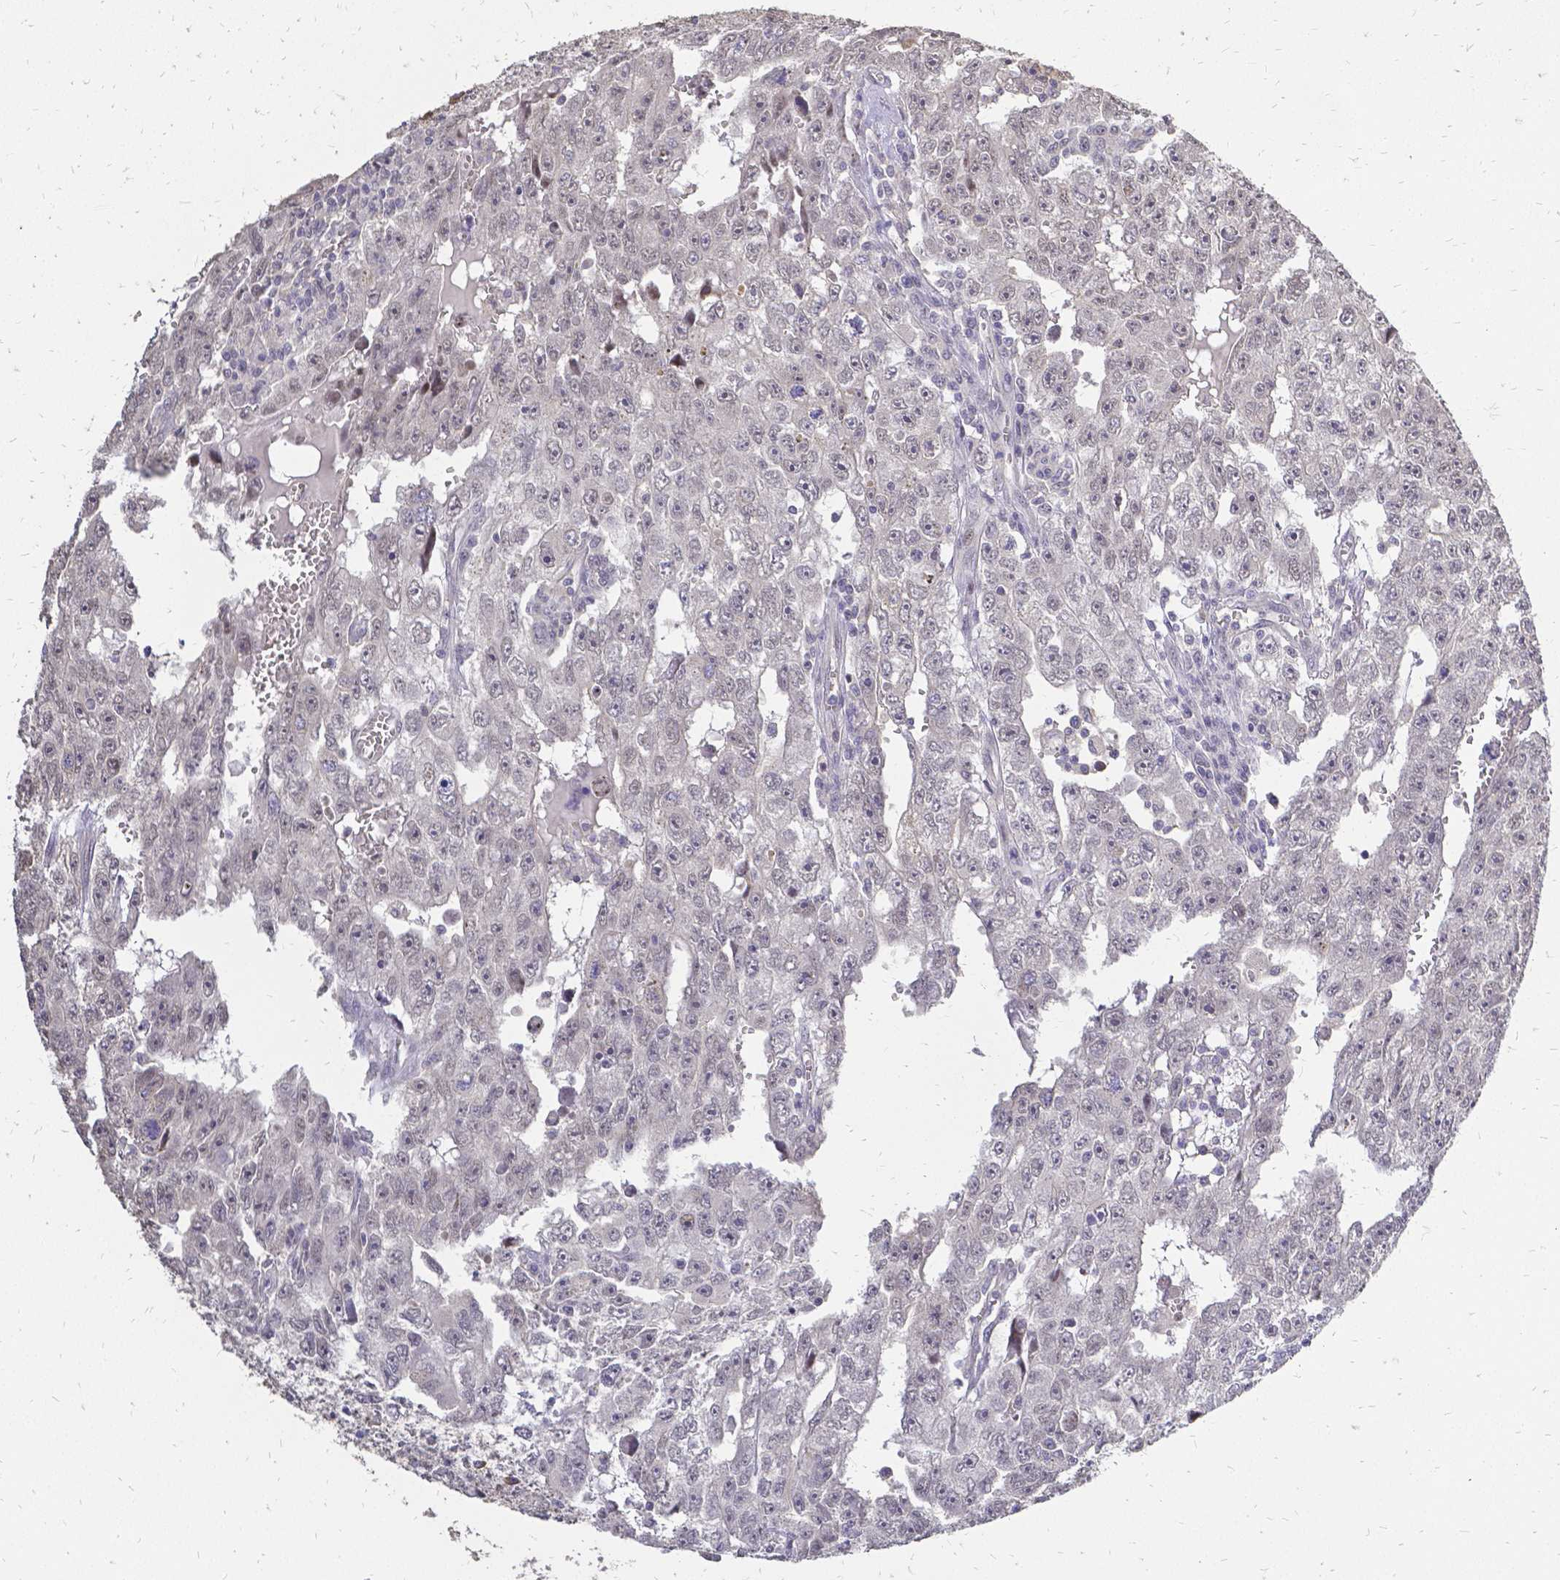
{"staining": {"intensity": "negative", "quantity": "none", "location": "none"}, "tissue": "testis cancer", "cell_type": "Tumor cells", "image_type": "cancer", "snomed": [{"axis": "morphology", "description": "Carcinoma, Embryonal, NOS"}, {"axis": "topography", "description": "Testis"}], "caption": "This is a image of immunohistochemistry (IHC) staining of testis cancer (embryonal carcinoma), which shows no positivity in tumor cells. The staining was performed using DAB (3,3'-diaminobenzidine) to visualize the protein expression in brown, while the nuclei were stained in blue with hematoxylin (Magnification: 20x).", "gene": "CIB1", "patient": {"sex": "male", "age": 20}}